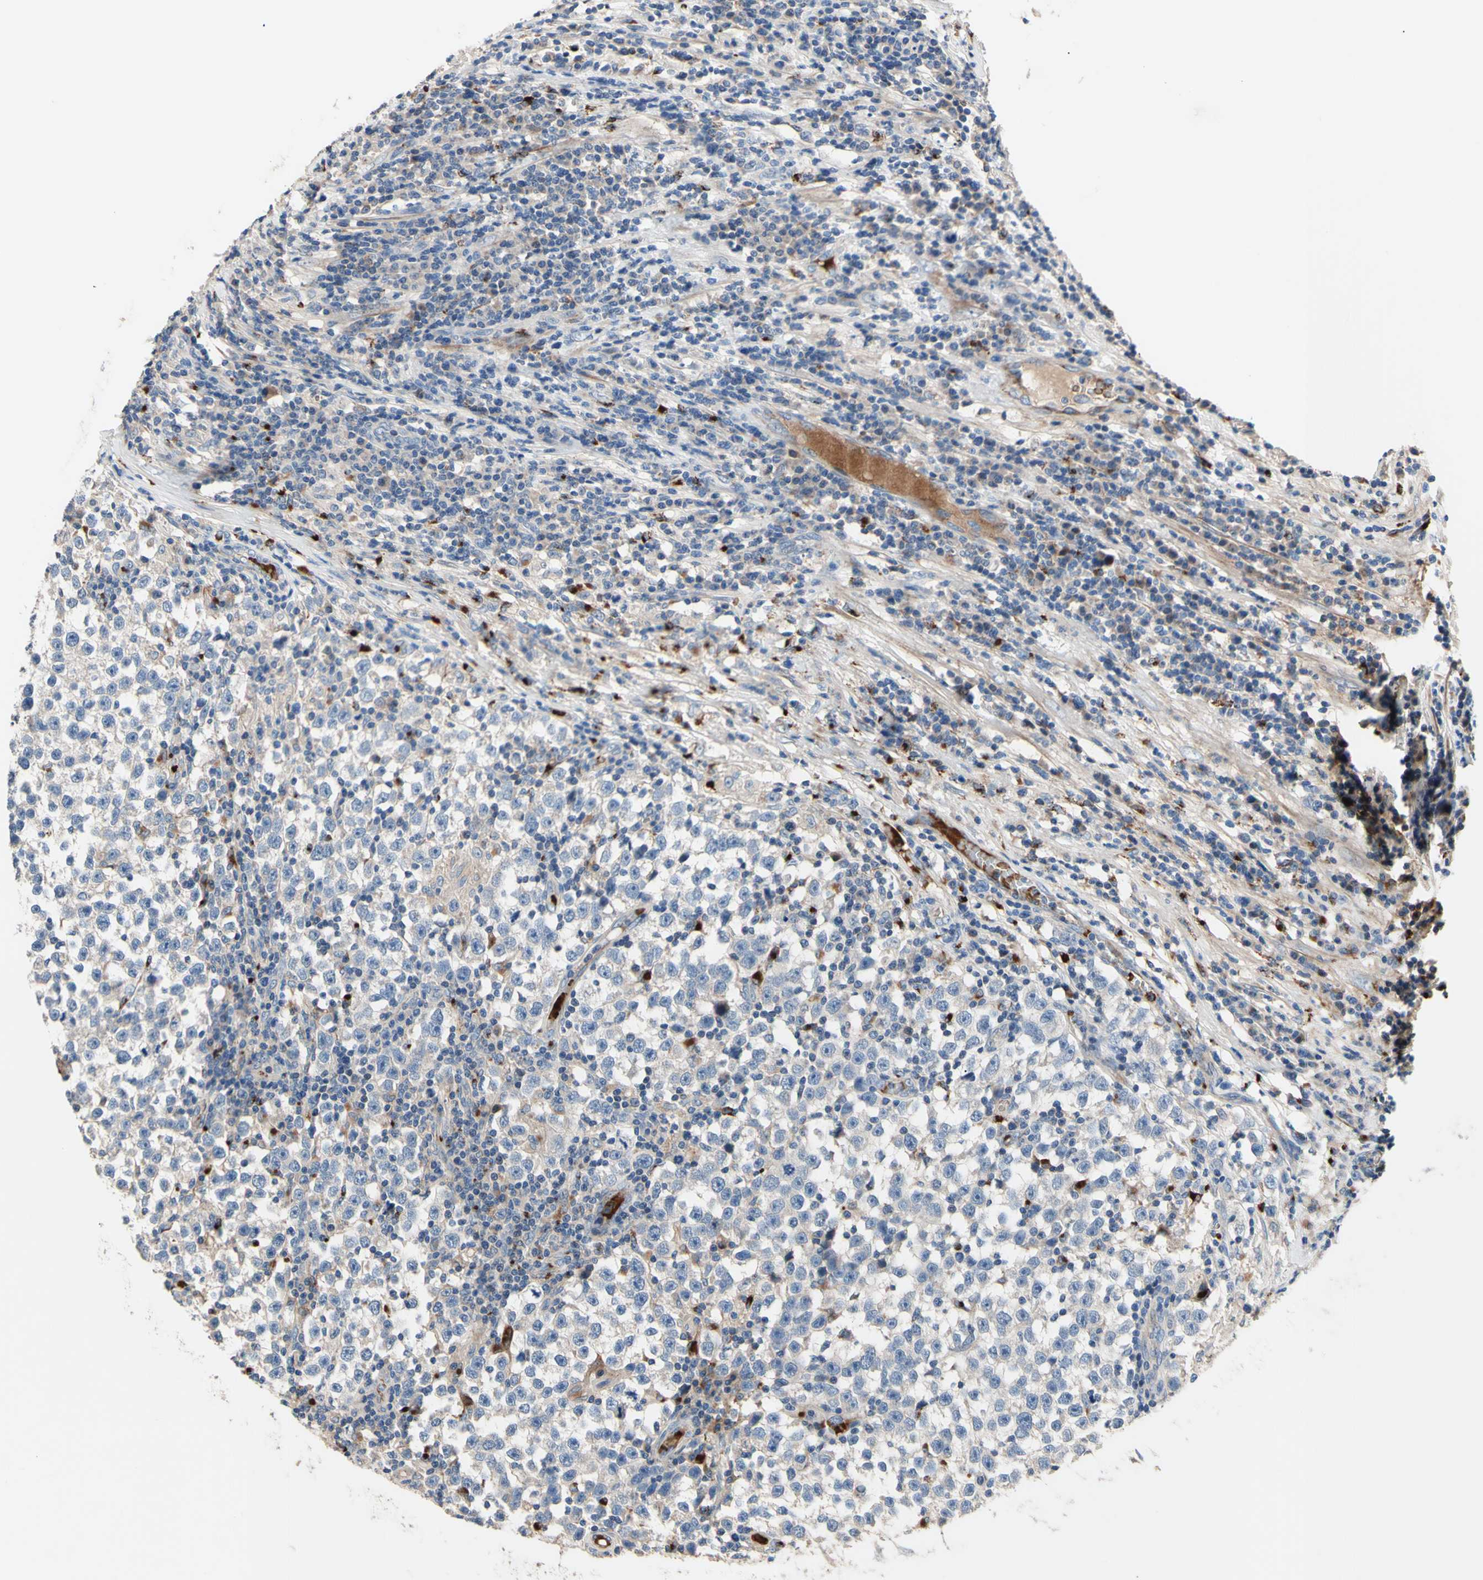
{"staining": {"intensity": "negative", "quantity": "none", "location": "none"}, "tissue": "testis cancer", "cell_type": "Tumor cells", "image_type": "cancer", "snomed": [{"axis": "morphology", "description": "Seminoma, NOS"}, {"axis": "topography", "description": "Testis"}], "caption": "Tumor cells are negative for brown protein staining in testis cancer (seminoma). (IHC, brightfield microscopy, high magnification).", "gene": "CDON", "patient": {"sex": "male", "age": 43}}